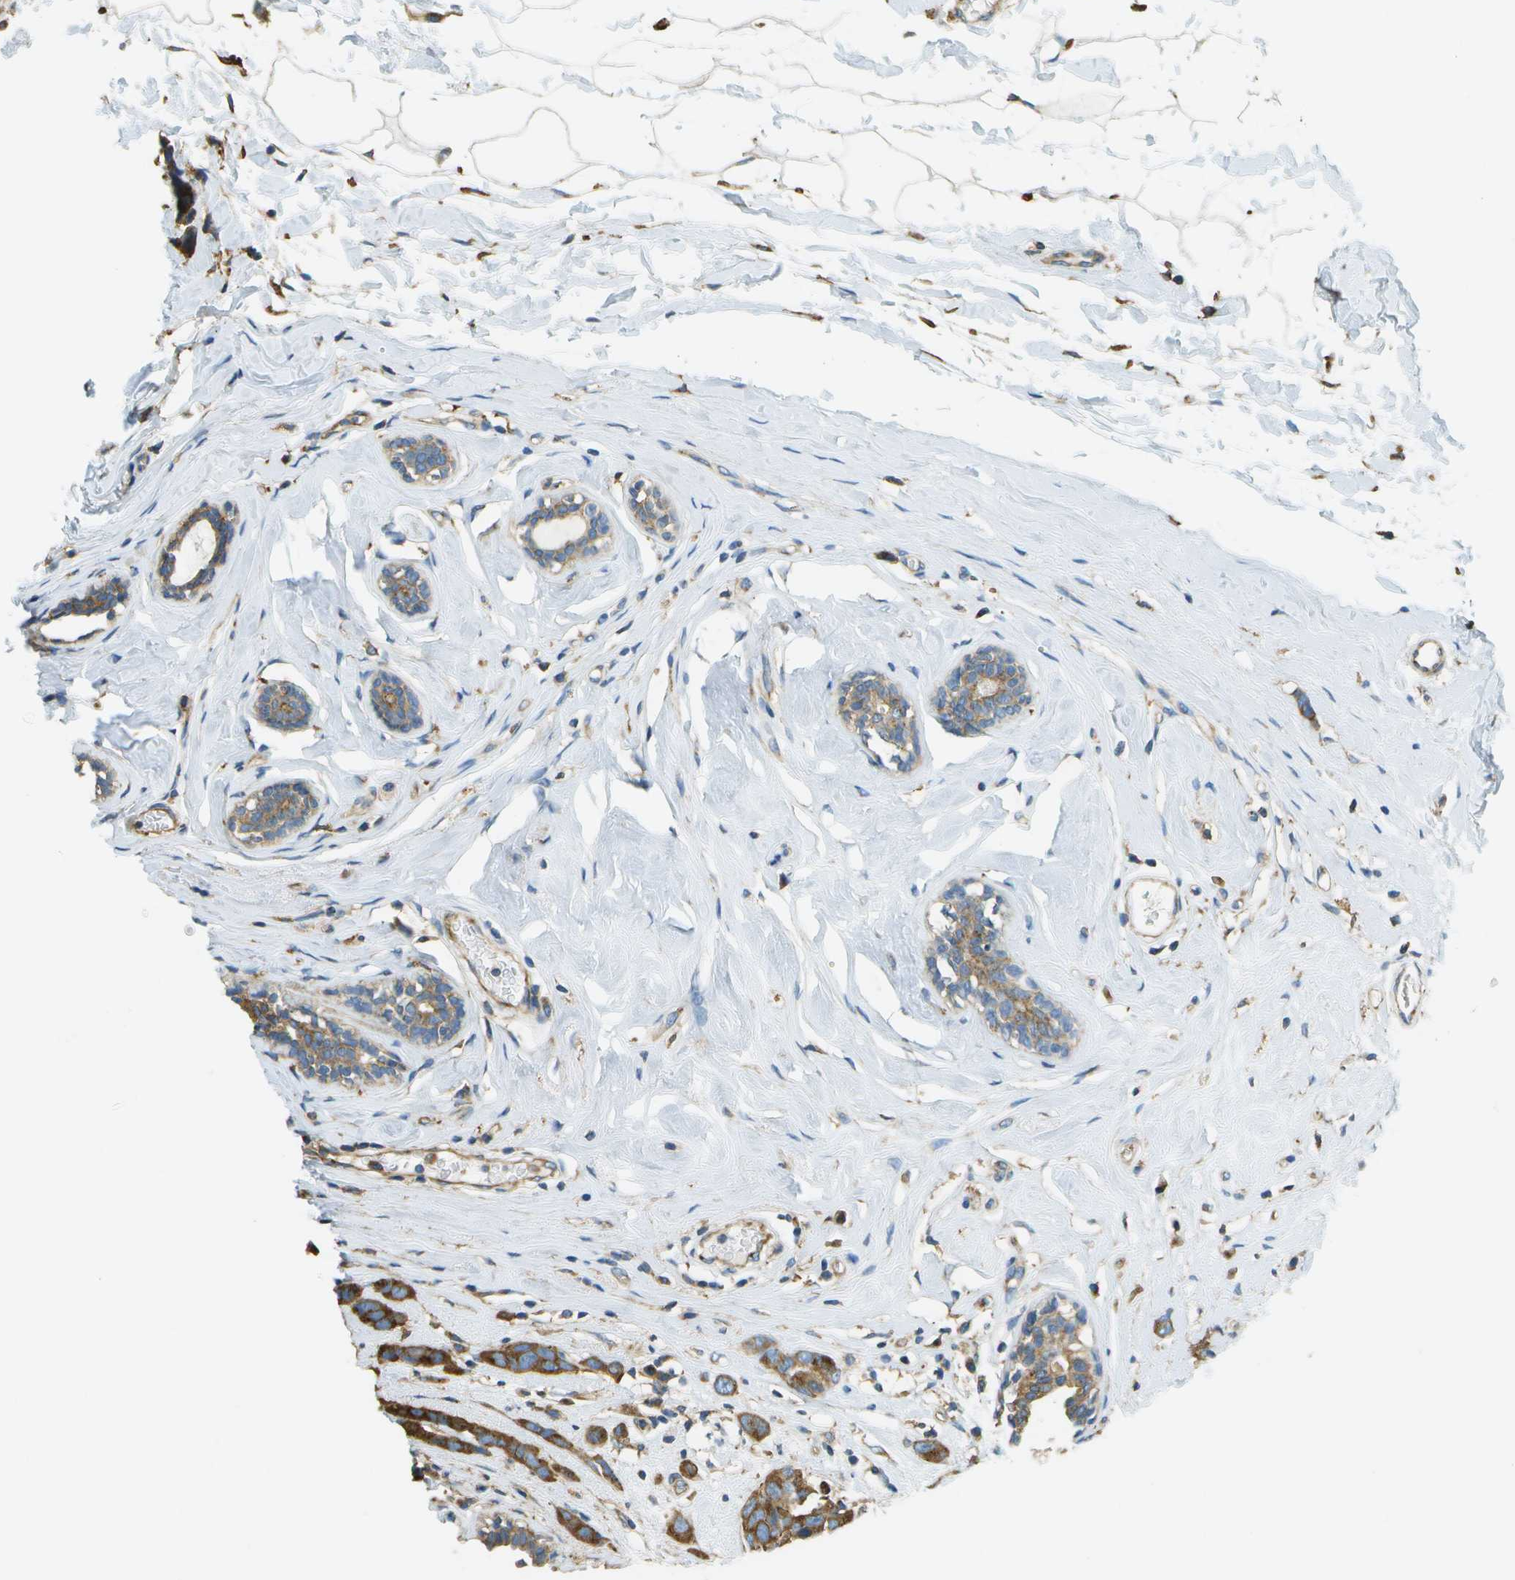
{"staining": {"intensity": "strong", "quantity": ">75%", "location": "cytoplasmic/membranous"}, "tissue": "breast cancer", "cell_type": "Tumor cells", "image_type": "cancer", "snomed": [{"axis": "morphology", "description": "Normal tissue, NOS"}, {"axis": "morphology", "description": "Duct carcinoma"}, {"axis": "topography", "description": "Breast"}], "caption": "Breast cancer was stained to show a protein in brown. There is high levels of strong cytoplasmic/membranous staining in about >75% of tumor cells.", "gene": "CLTC", "patient": {"sex": "female", "age": 50}}